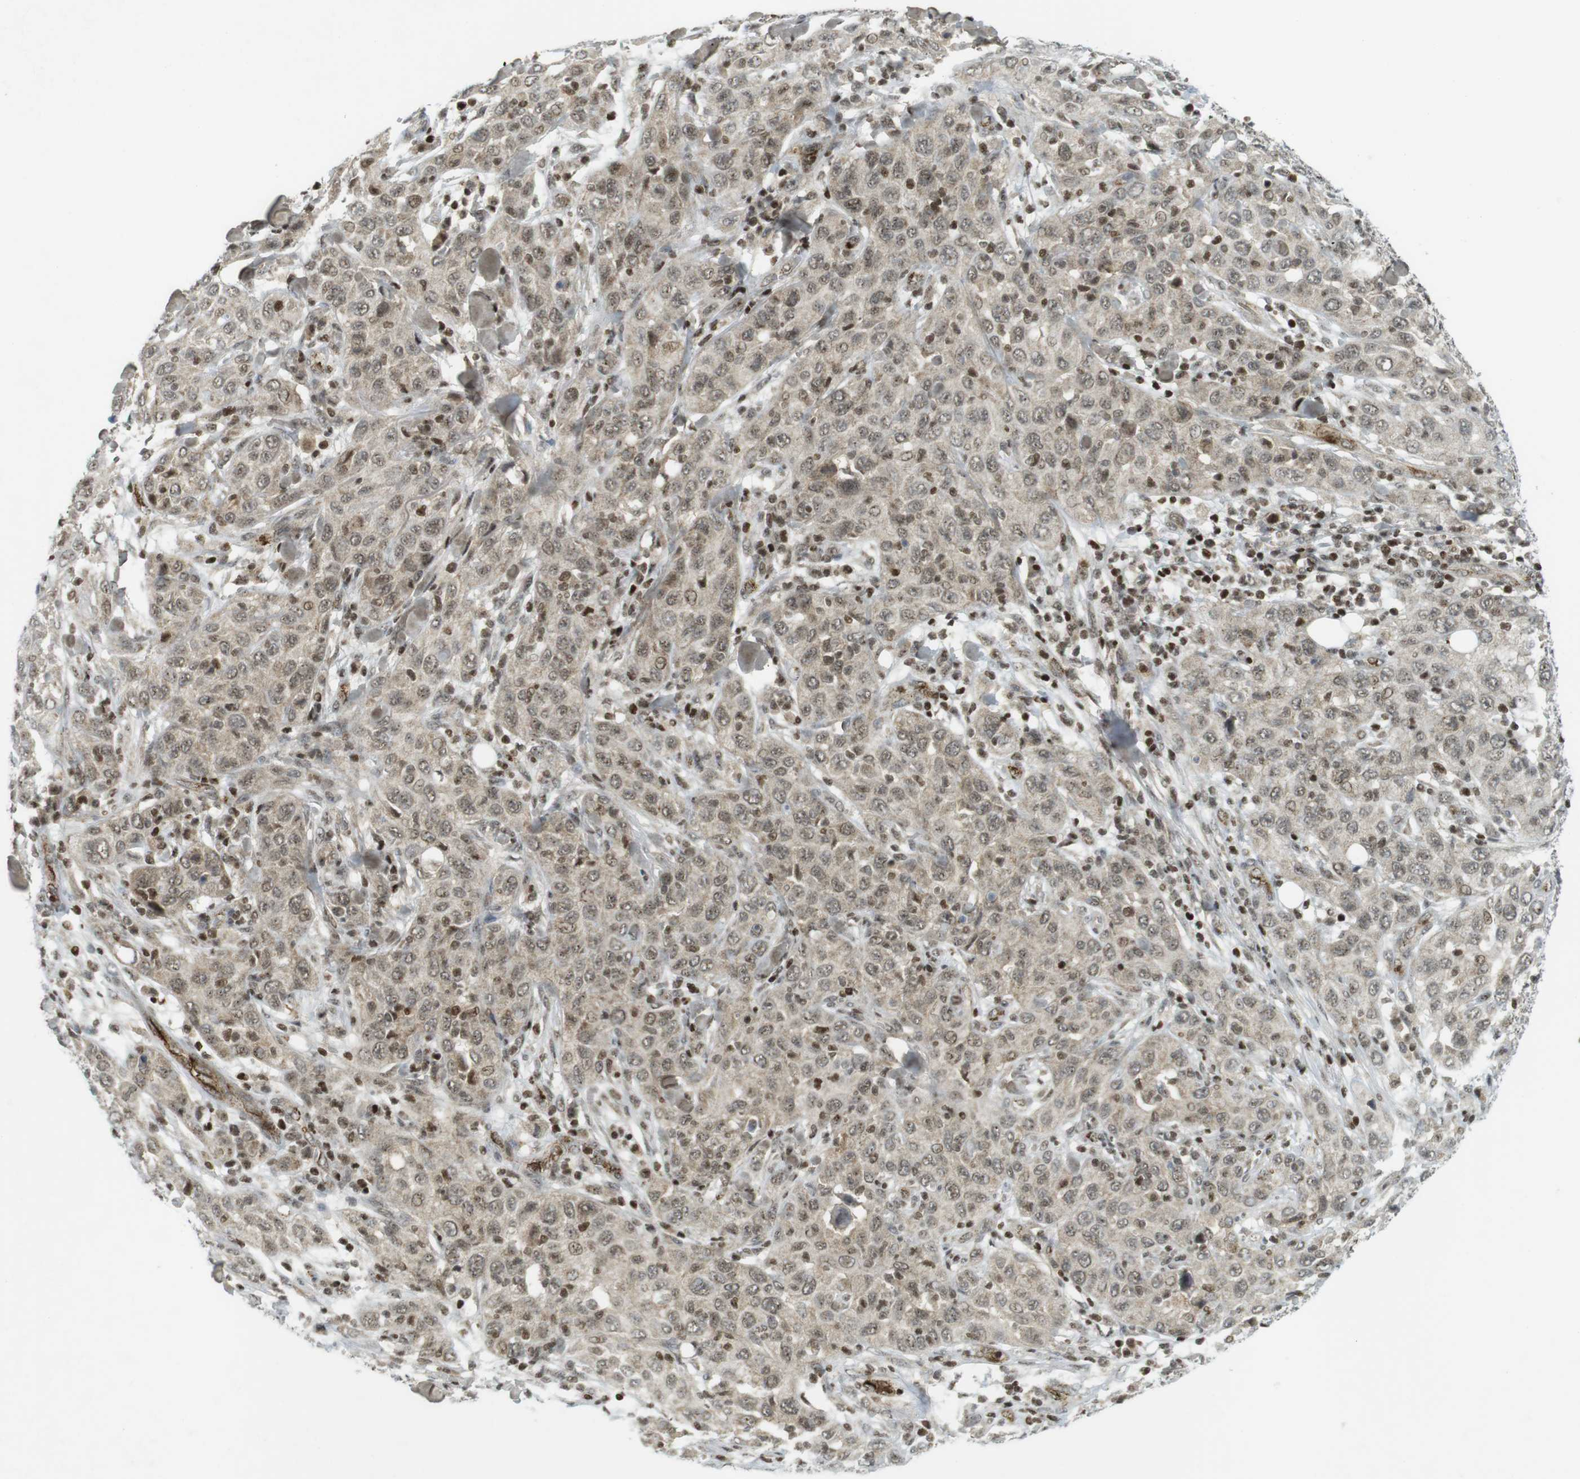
{"staining": {"intensity": "weak", "quantity": ">75%", "location": "cytoplasmic/membranous,nuclear"}, "tissue": "skin cancer", "cell_type": "Tumor cells", "image_type": "cancer", "snomed": [{"axis": "morphology", "description": "Squamous cell carcinoma, NOS"}, {"axis": "topography", "description": "Skin"}], "caption": "Skin cancer tissue displays weak cytoplasmic/membranous and nuclear positivity in approximately >75% of tumor cells, visualized by immunohistochemistry.", "gene": "PPP1R13B", "patient": {"sex": "female", "age": 88}}